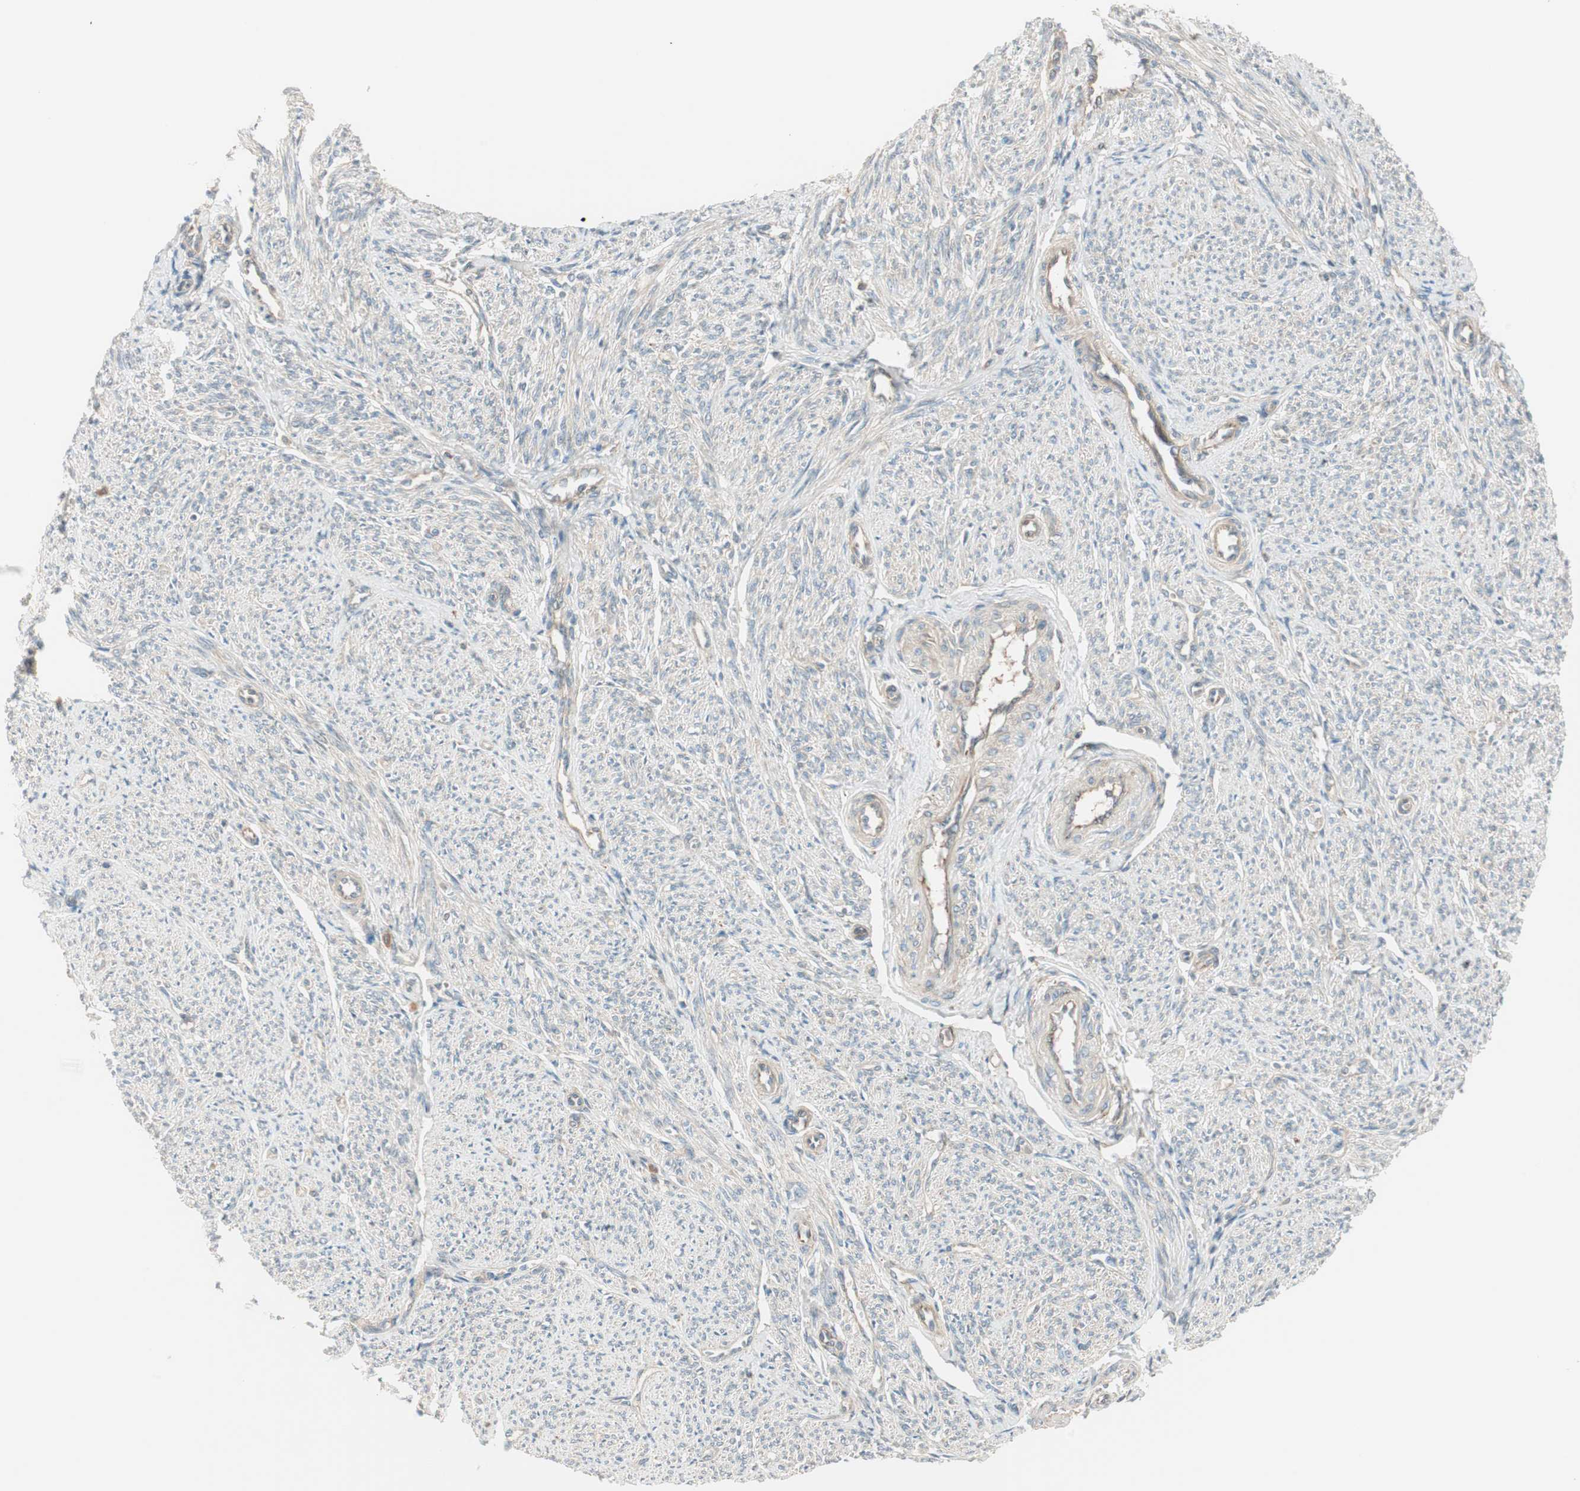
{"staining": {"intensity": "weak", "quantity": "<25%", "location": "cytoplasmic/membranous"}, "tissue": "smooth muscle", "cell_type": "Smooth muscle cells", "image_type": "normal", "snomed": [{"axis": "morphology", "description": "Normal tissue, NOS"}, {"axis": "topography", "description": "Smooth muscle"}], "caption": "DAB (3,3'-diaminobenzidine) immunohistochemical staining of normal smooth muscle demonstrates no significant positivity in smooth muscle cells.", "gene": "ABI1", "patient": {"sex": "female", "age": 65}}